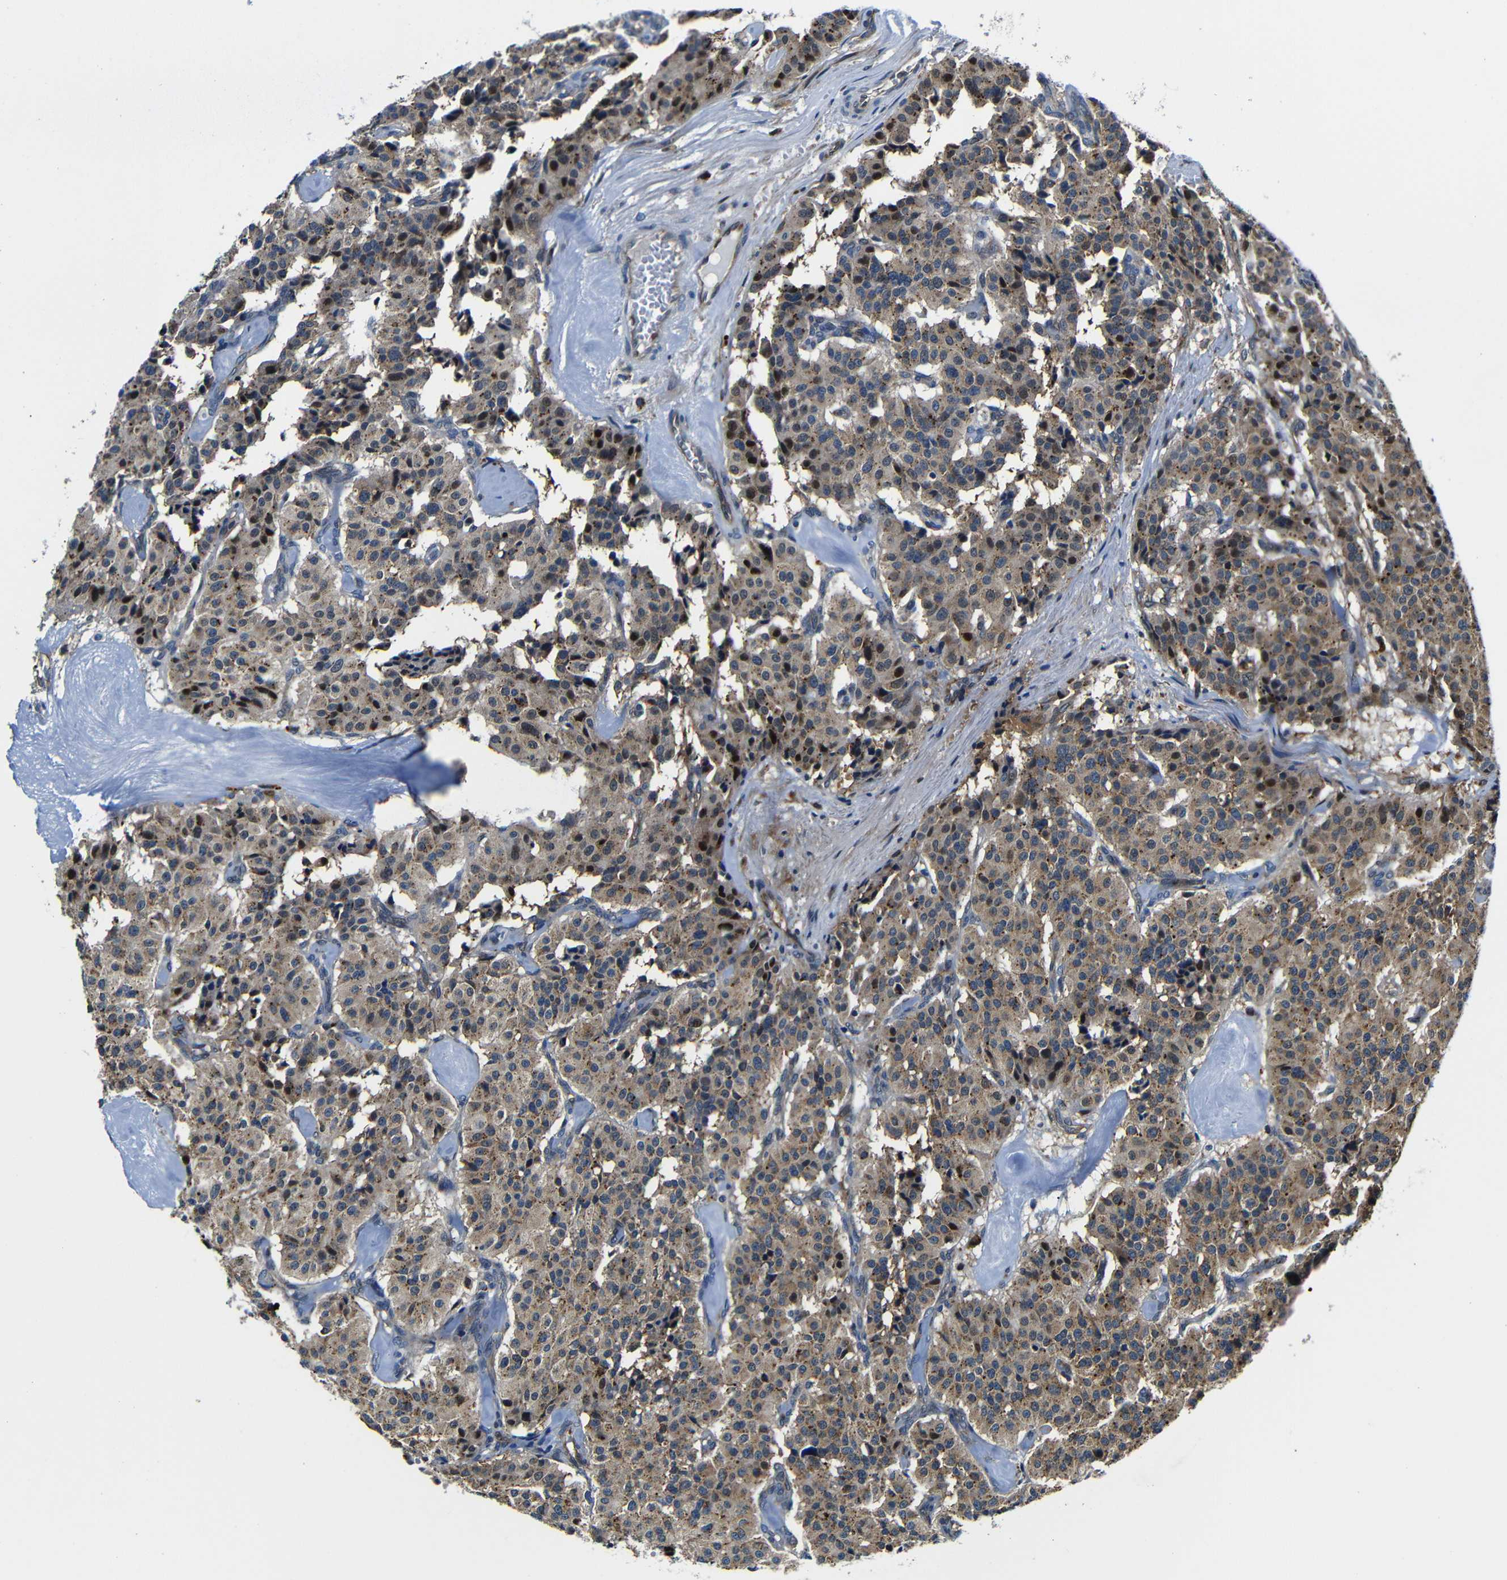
{"staining": {"intensity": "weak", "quantity": ">75%", "location": "cytoplasmic/membranous"}, "tissue": "carcinoid", "cell_type": "Tumor cells", "image_type": "cancer", "snomed": [{"axis": "morphology", "description": "Carcinoid, malignant, NOS"}, {"axis": "topography", "description": "Lung"}], "caption": "Human carcinoid stained with a brown dye reveals weak cytoplasmic/membranous positive positivity in about >75% of tumor cells.", "gene": "ABCE1", "patient": {"sex": "male", "age": 30}}